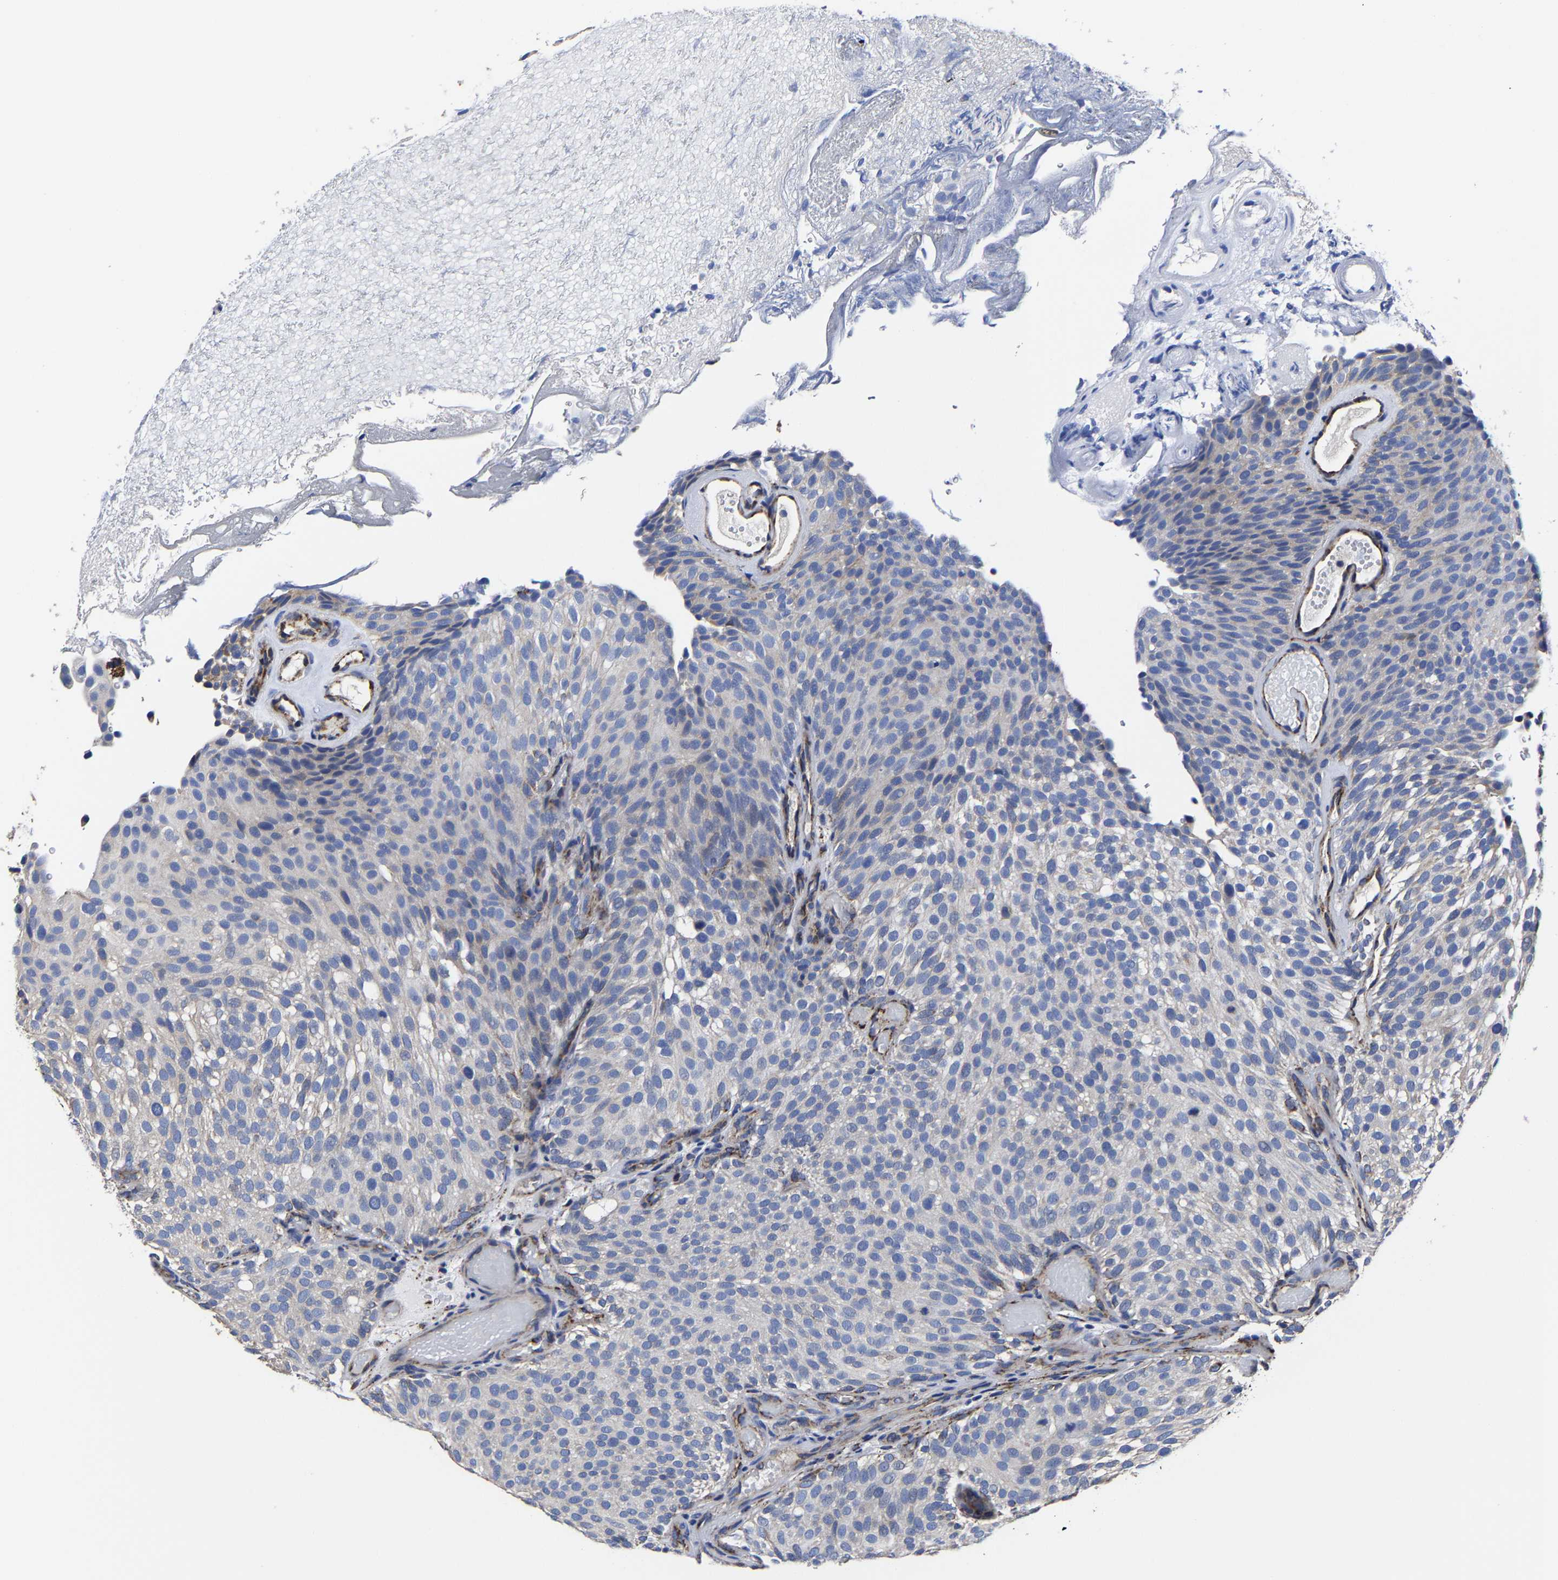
{"staining": {"intensity": "negative", "quantity": "none", "location": "none"}, "tissue": "urothelial cancer", "cell_type": "Tumor cells", "image_type": "cancer", "snomed": [{"axis": "morphology", "description": "Urothelial carcinoma, Low grade"}, {"axis": "topography", "description": "Urinary bladder"}], "caption": "An immunohistochemistry histopathology image of urothelial cancer is shown. There is no staining in tumor cells of urothelial cancer.", "gene": "AASS", "patient": {"sex": "male", "age": 78}}